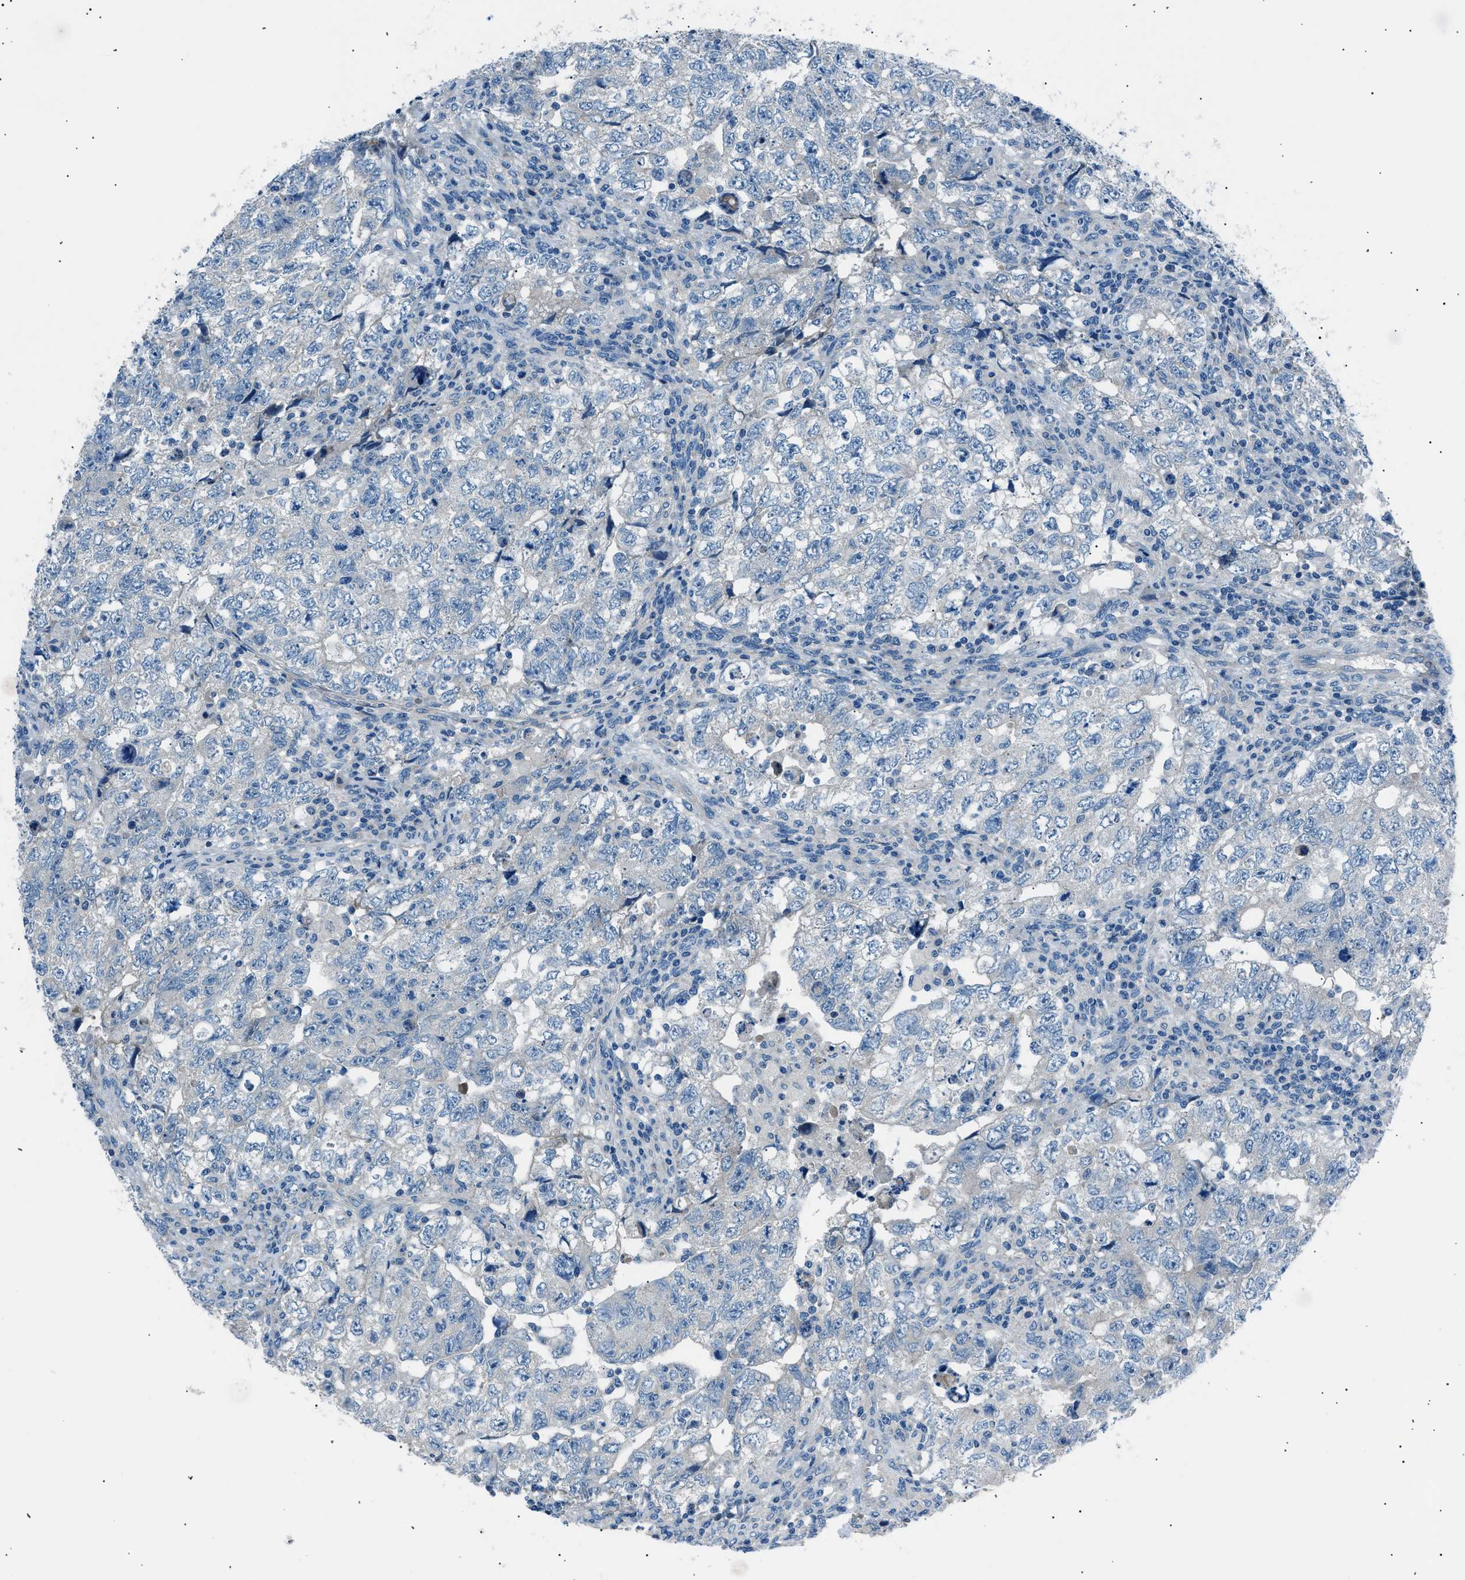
{"staining": {"intensity": "negative", "quantity": "none", "location": "none"}, "tissue": "testis cancer", "cell_type": "Tumor cells", "image_type": "cancer", "snomed": [{"axis": "morphology", "description": "Seminoma, NOS"}, {"axis": "topography", "description": "Testis"}], "caption": "Tumor cells are negative for brown protein staining in seminoma (testis).", "gene": "LRRC37B", "patient": {"sex": "male", "age": 22}}